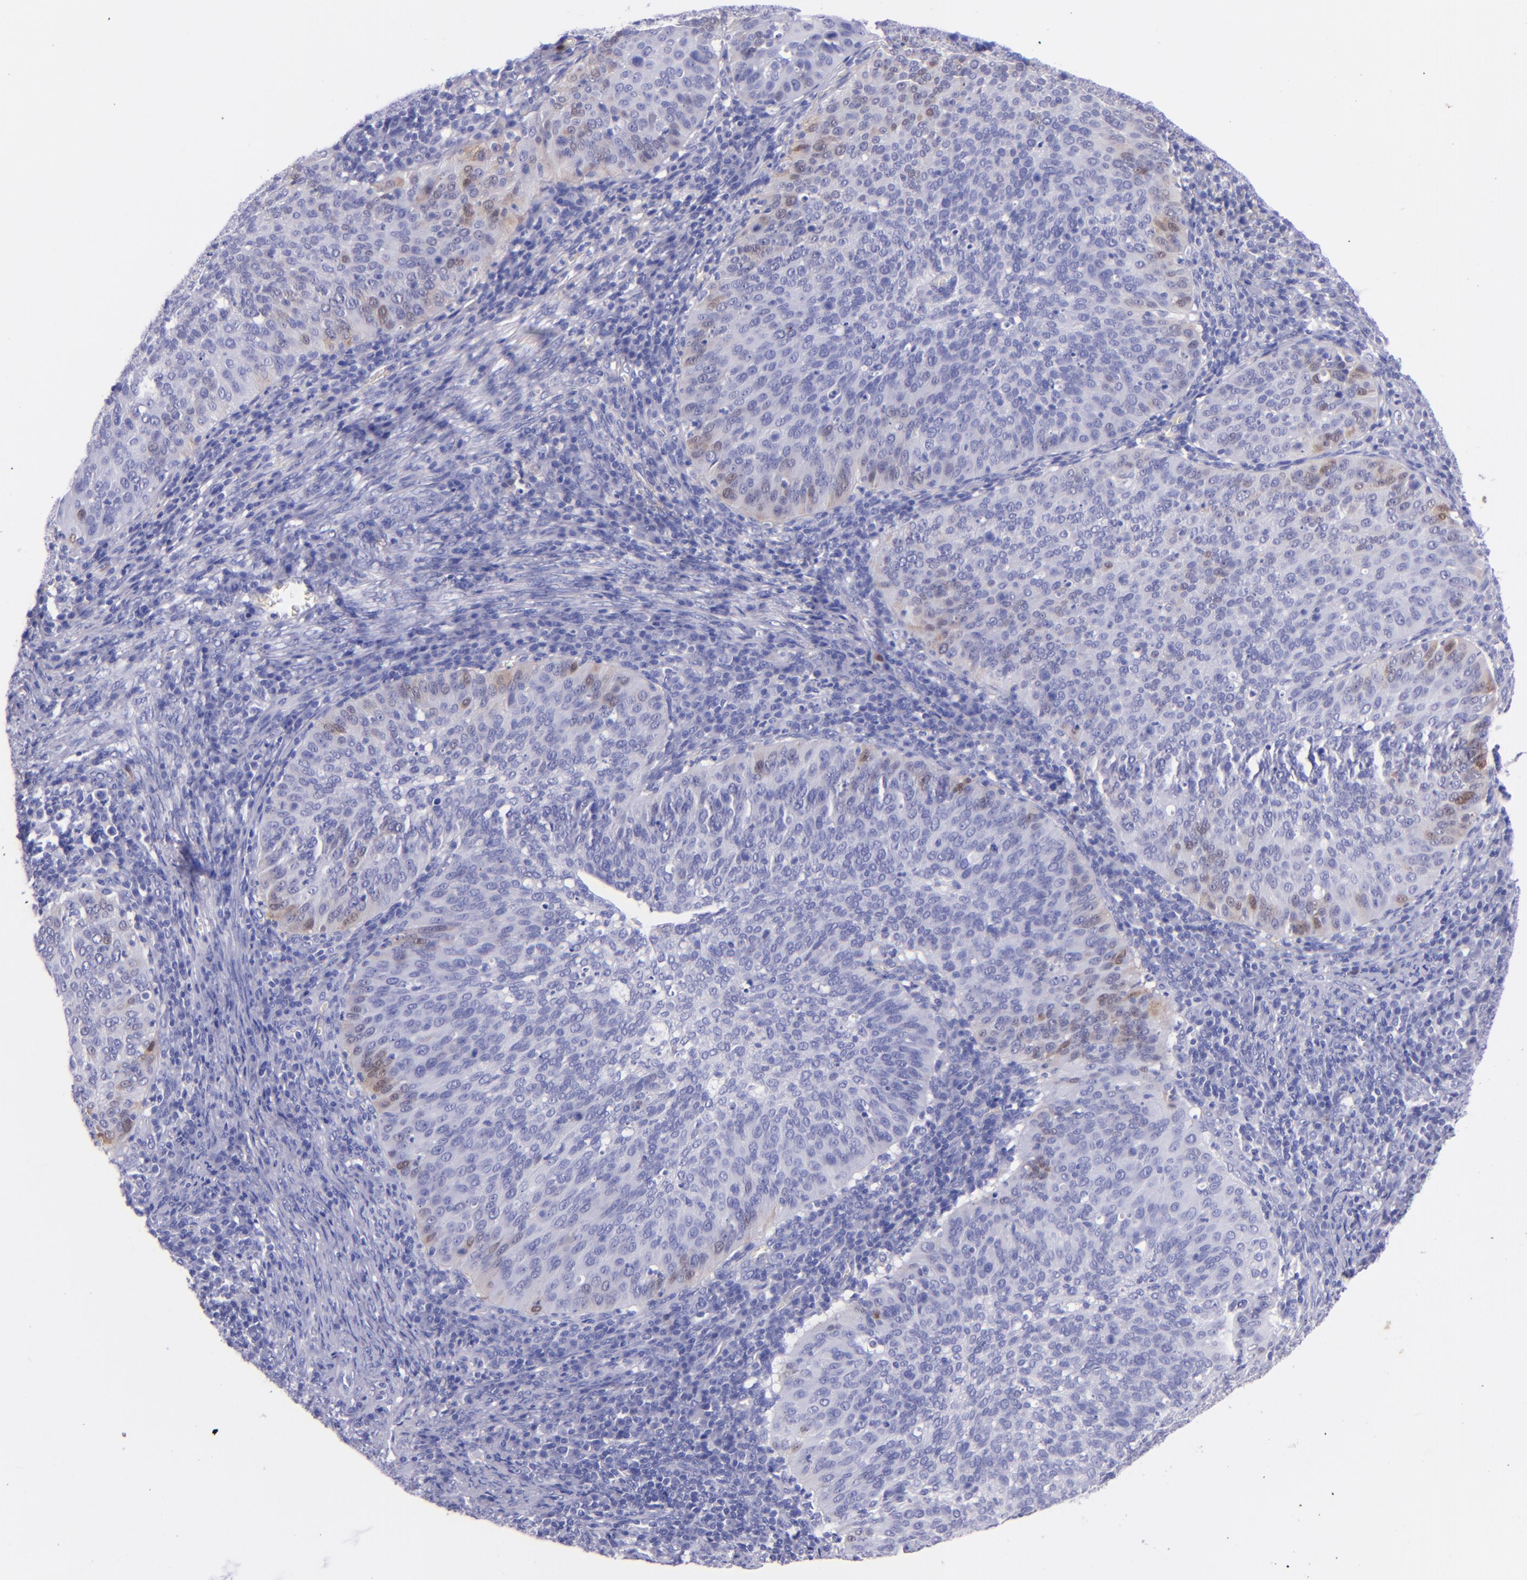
{"staining": {"intensity": "weak", "quantity": "<25%", "location": "cytoplasmic/membranous"}, "tissue": "cervical cancer", "cell_type": "Tumor cells", "image_type": "cancer", "snomed": [{"axis": "morphology", "description": "Squamous cell carcinoma, NOS"}, {"axis": "topography", "description": "Cervix"}], "caption": "DAB (3,3'-diaminobenzidine) immunohistochemical staining of cervical squamous cell carcinoma exhibits no significant positivity in tumor cells.", "gene": "UCHL1", "patient": {"sex": "female", "age": 39}}